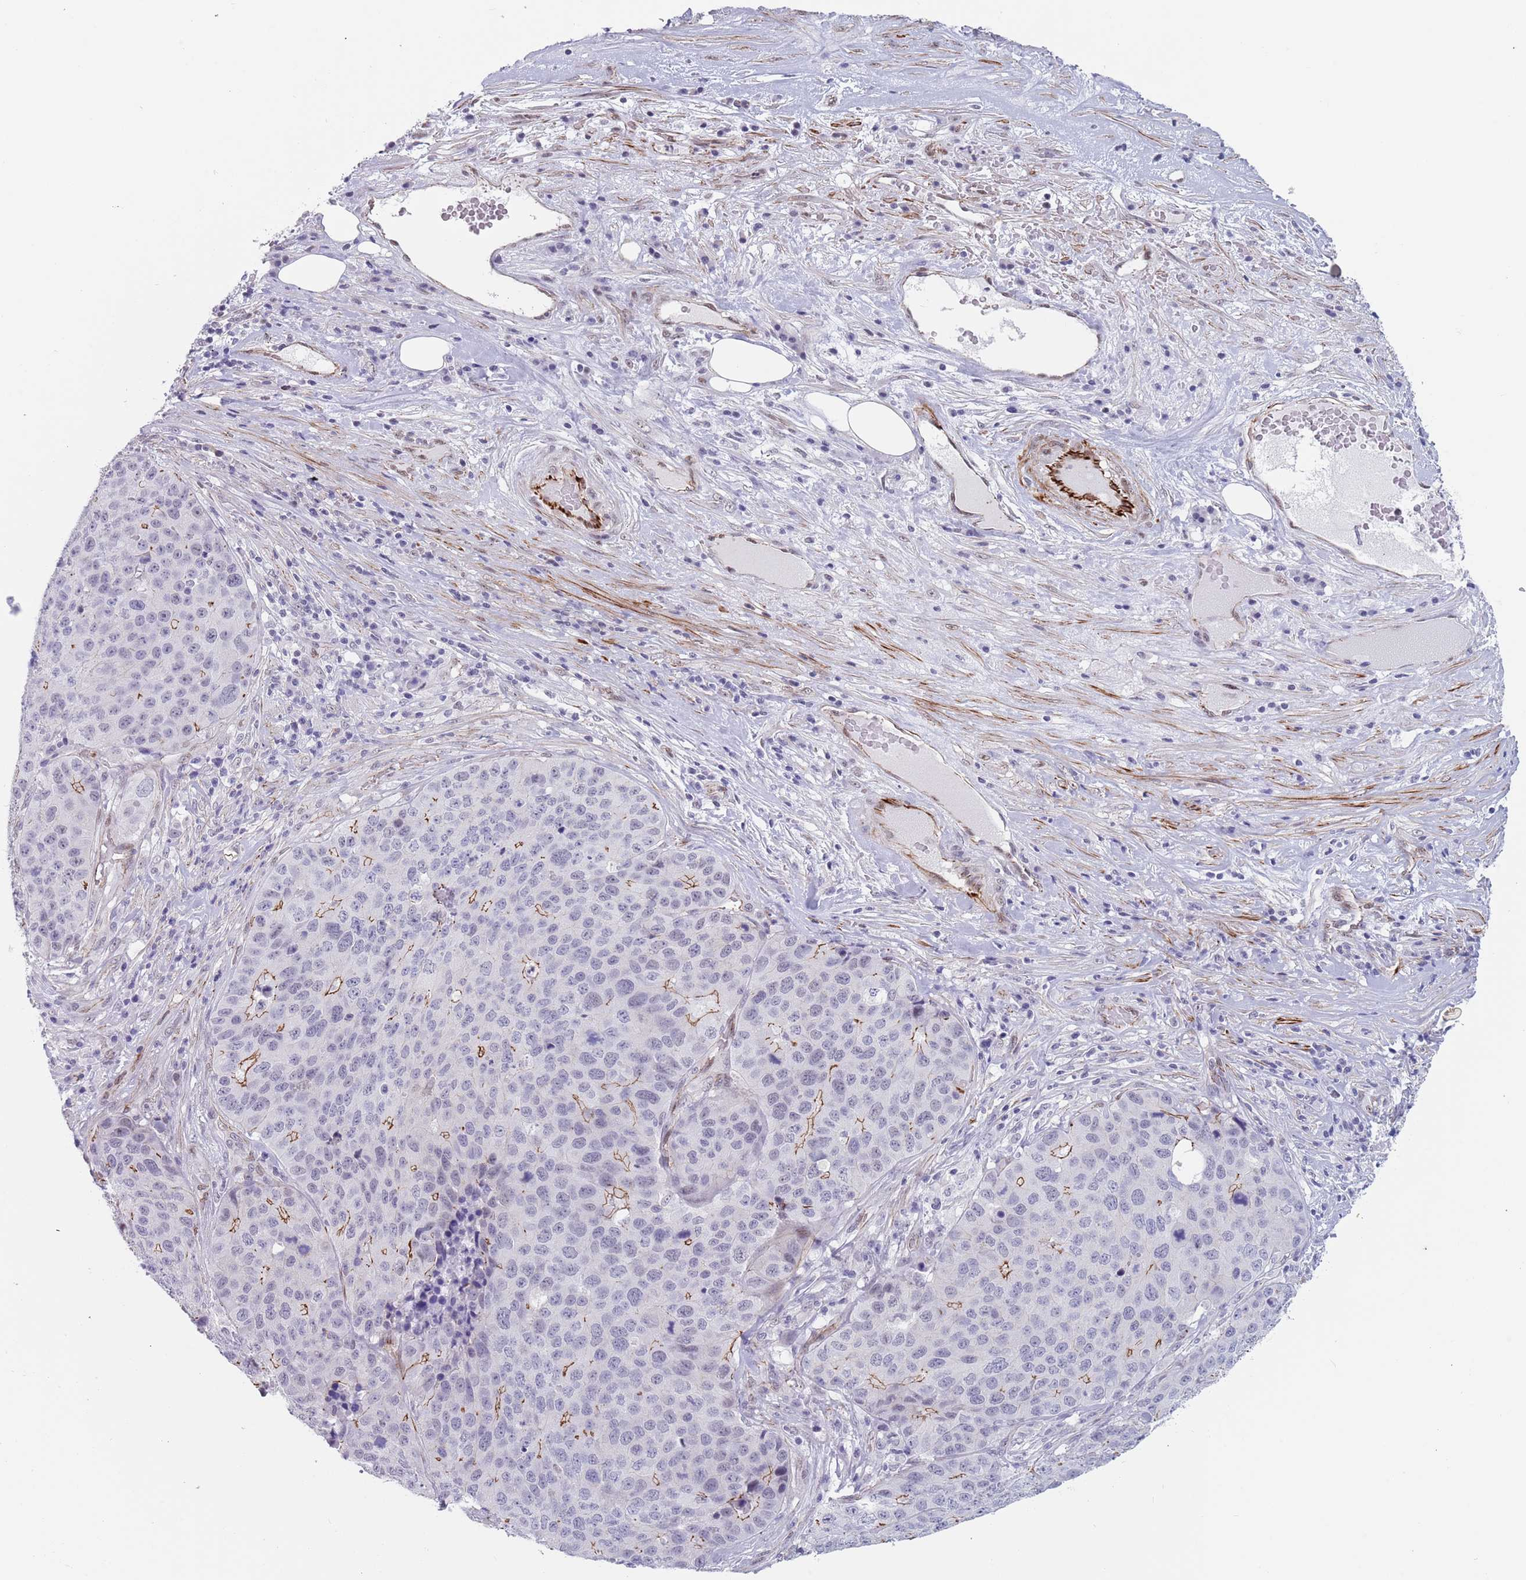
{"staining": {"intensity": "moderate", "quantity": "<25%", "location": "cytoplasmic/membranous"}, "tissue": "stomach cancer", "cell_type": "Tumor cells", "image_type": "cancer", "snomed": [{"axis": "morphology", "description": "Adenocarcinoma, NOS"}, {"axis": "topography", "description": "Stomach"}], "caption": "Approximately <25% of tumor cells in human stomach cancer (adenocarcinoma) show moderate cytoplasmic/membranous protein expression as visualized by brown immunohistochemical staining.", "gene": "OR5A2", "patient": {"sex": "male", "age": 71}}